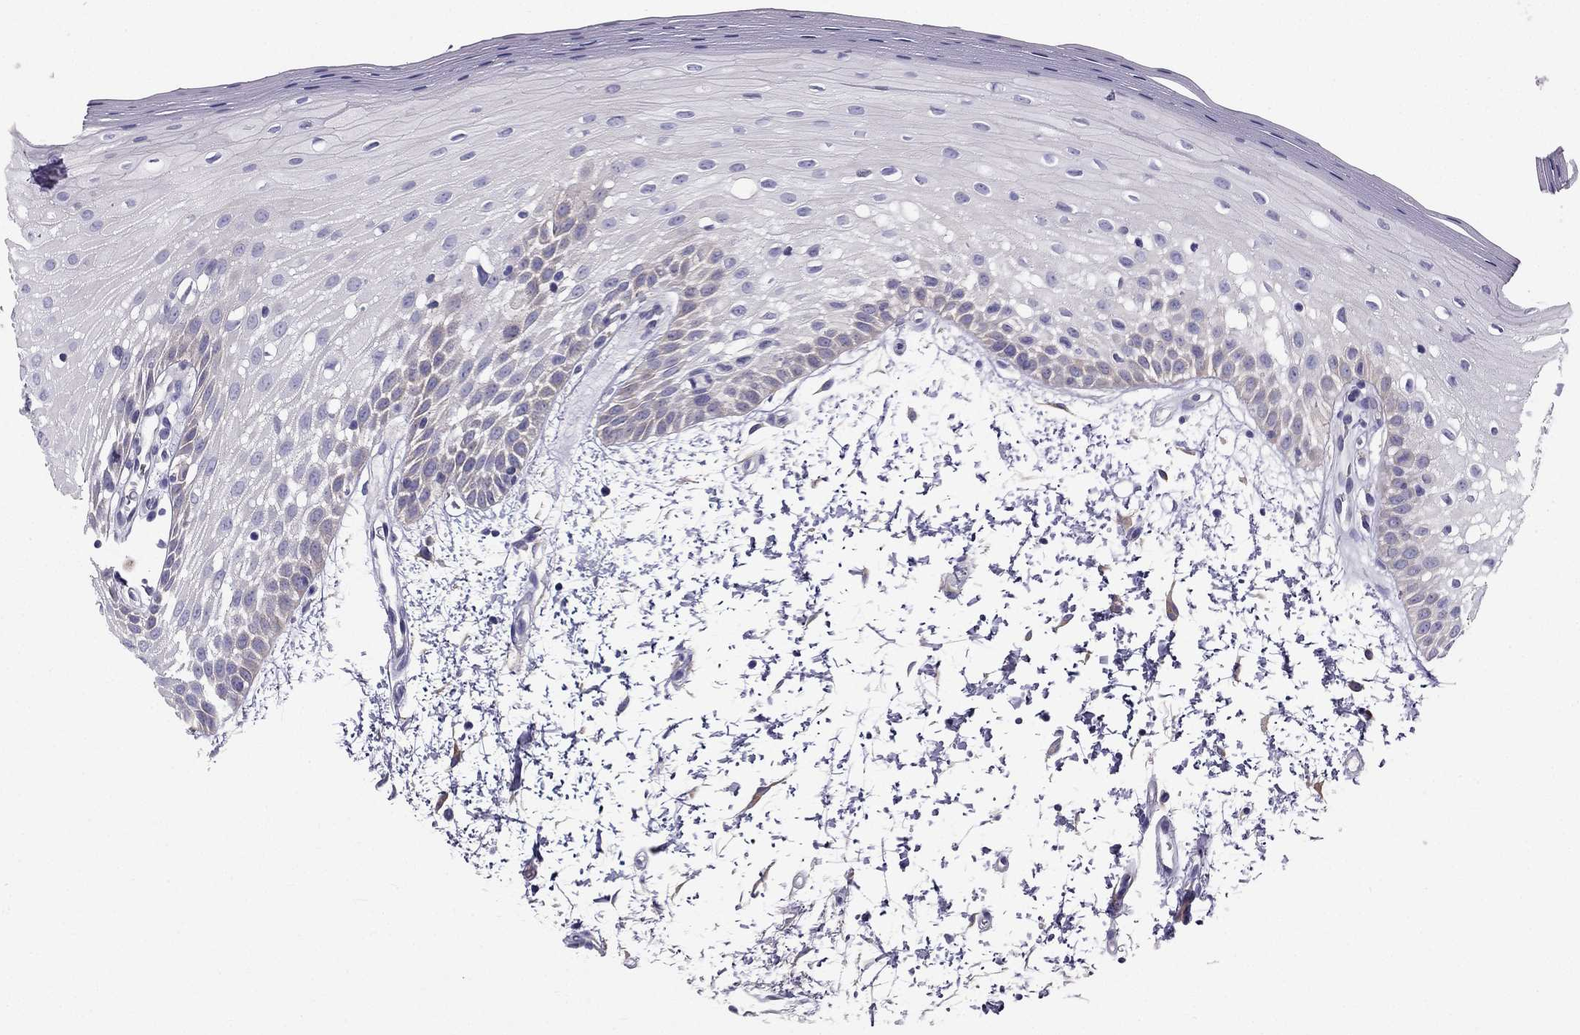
{"staining": {"intensity": "weak", "quantity": "<25%", "location": "cytoplasmic/membranous"}, "tissue": "oral mucosa", "cell_type": "Squamous epithelial cells", "image_type": "normal", "snomed": [{"axis": "morphology", "description": "Normal tissue, NOS"}, {"axis": "morphology", "description": "Squamous cell carcinoma, NOS"}, {"axis": "topography", "description": "Oral tissue"}, {"axis": "topography", "description": "Head-Neck"}], "caption": "Immunohistochemical staining of unremarkable oral mucosa exhibits no significant expression in squamous epithelial cells.", "gene": "SYT5", "patient": {"sex": "female", "age": 75}}